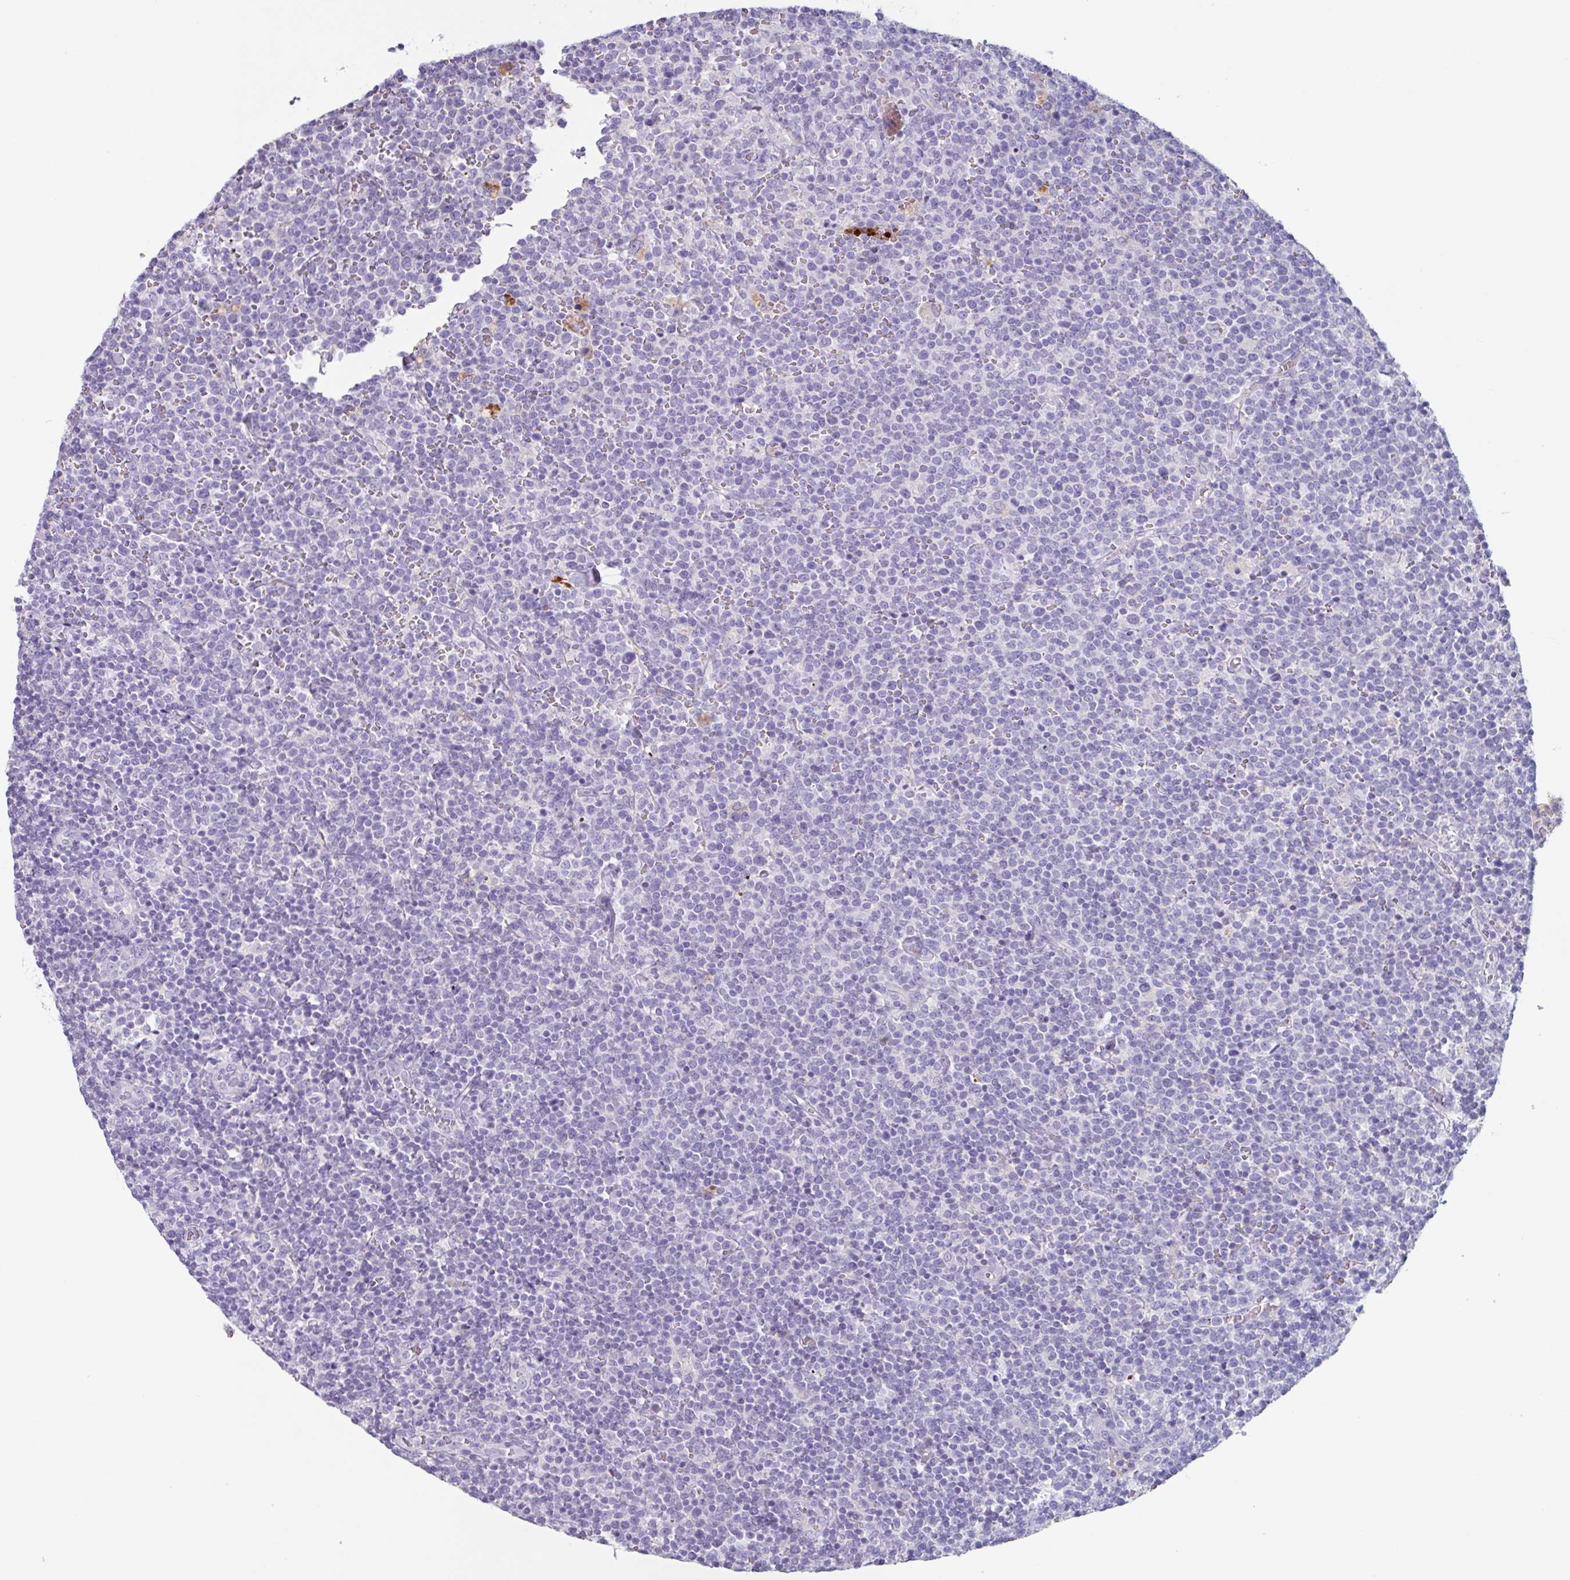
{"staining": {"intensity": "negative", "quantity": "none", "location": "none"}, "tissue": "lymphoma", "cell_type": "Tumor cells", "image_type": "cancer", "snomed": [{"axis": "morphology", "description": "Malignant lymphoma, non-Hodgkin's type, High grade"}, {"axis": "topography", "description": "Lymph node"}], "caption": "A micrograph of lymphoma stained for a protein displays no brown staining in tumor cells.", "gene": "OR2T10", "patient": {"sex": "male", "age": 61}}